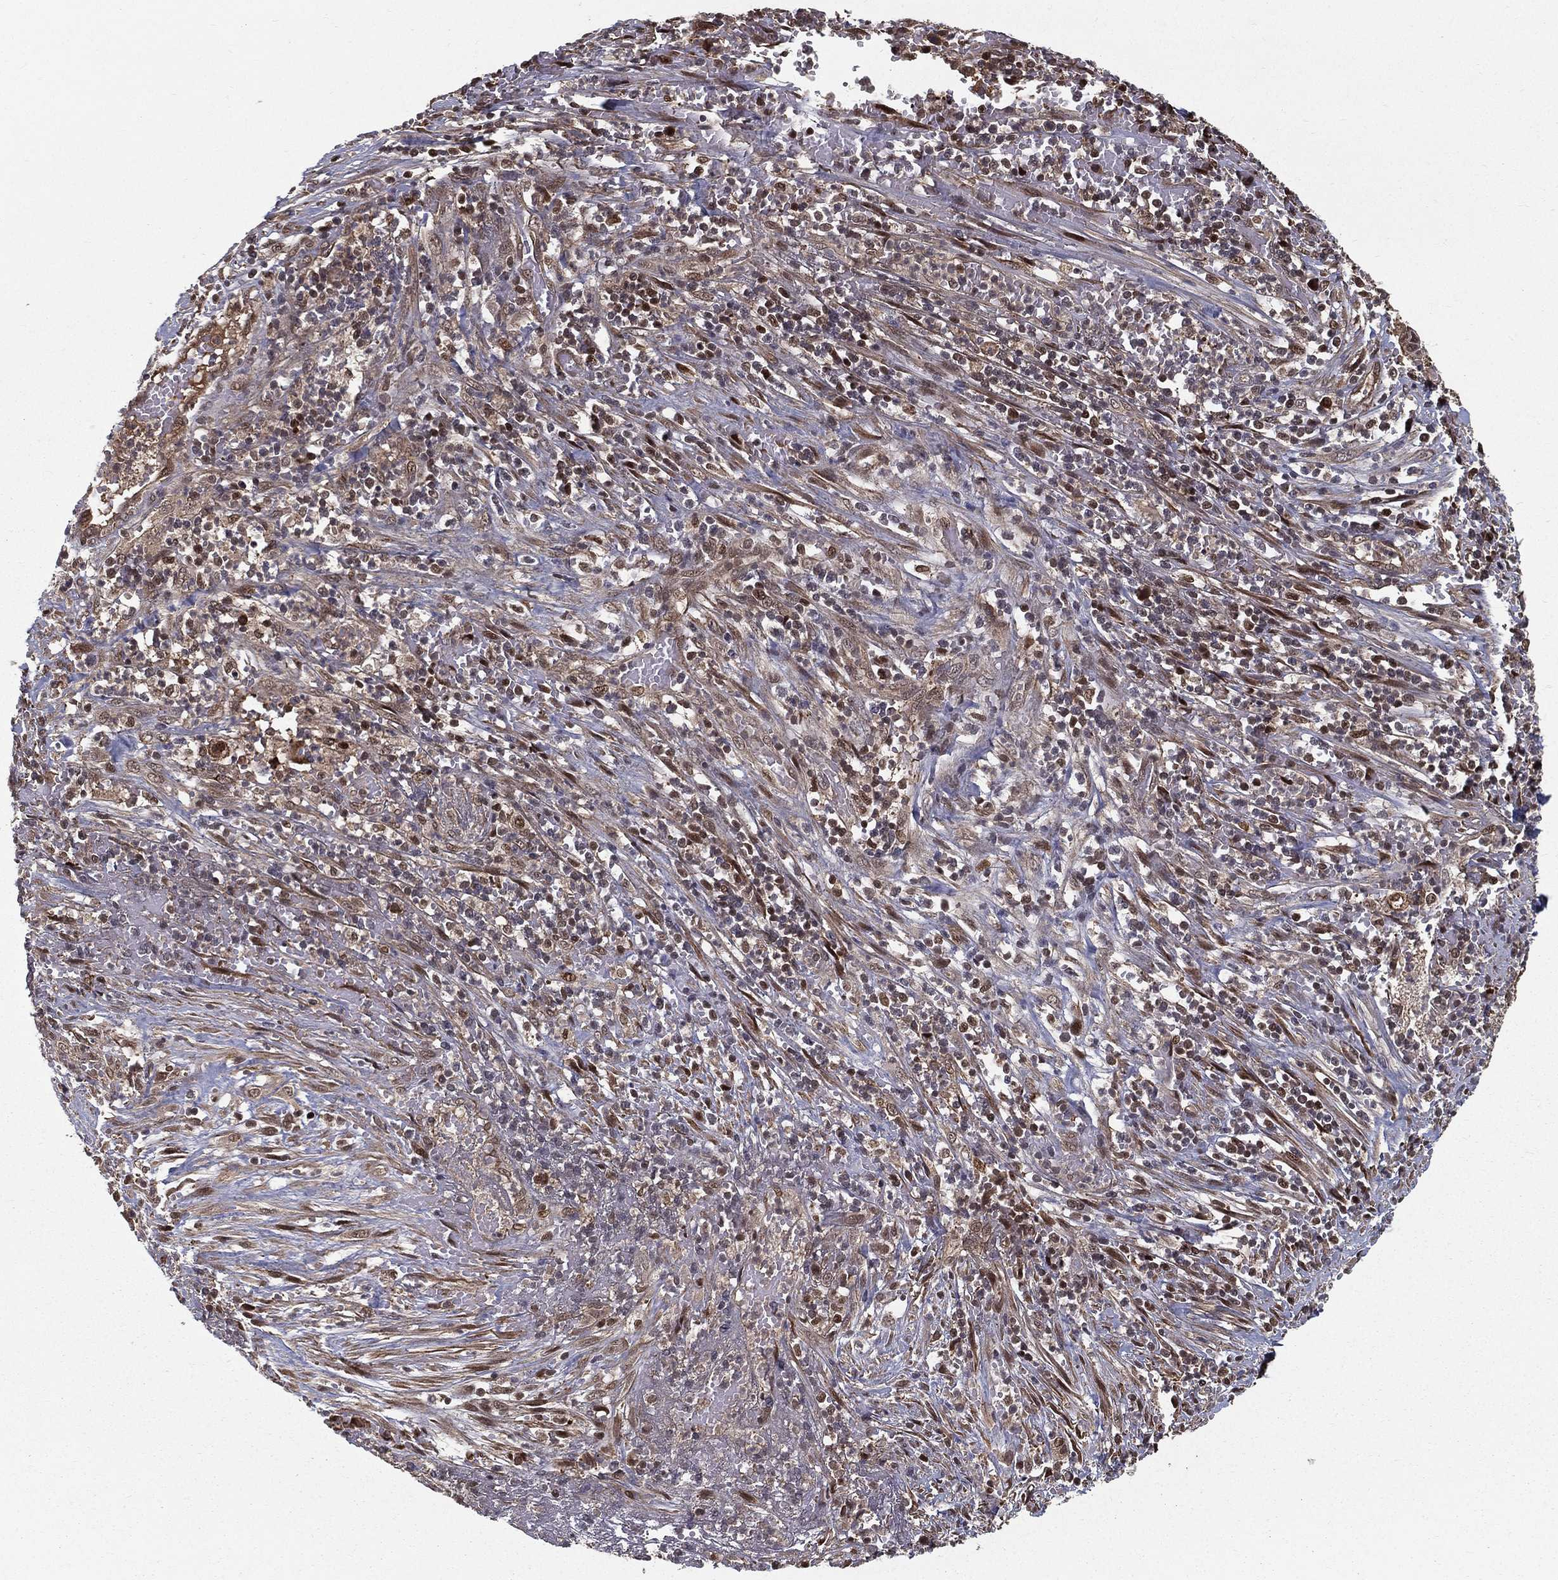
{"staining": {"intensity": "moderate", "quantity": "<25%", "location": "cytoplasmic/membranous,nuclear"}, "tissue": "cervical cancer", "cell_type": "Tumor cells", "image_type": "cancer", "snomed": [{"axis": "morphology", "description": "Squamous cell carcinoma, NOS"}, {"axis": "topography", "description": "Cervix"}], "caption": "Immunohistochemistry photomicrograph of neoplastic tissue: cervical squamous cell carcinoma stained using immunohistochemistry (IHC) shows low levels of moderate protein expression localized specifically in the cytoplasmic/membranous and nuclear of tumor cells, appearing as a cytoplasmic/membranous and nuclear brown color.", "gene": "SLC6A6", "patient": {"sex": "female", "age": 70}}